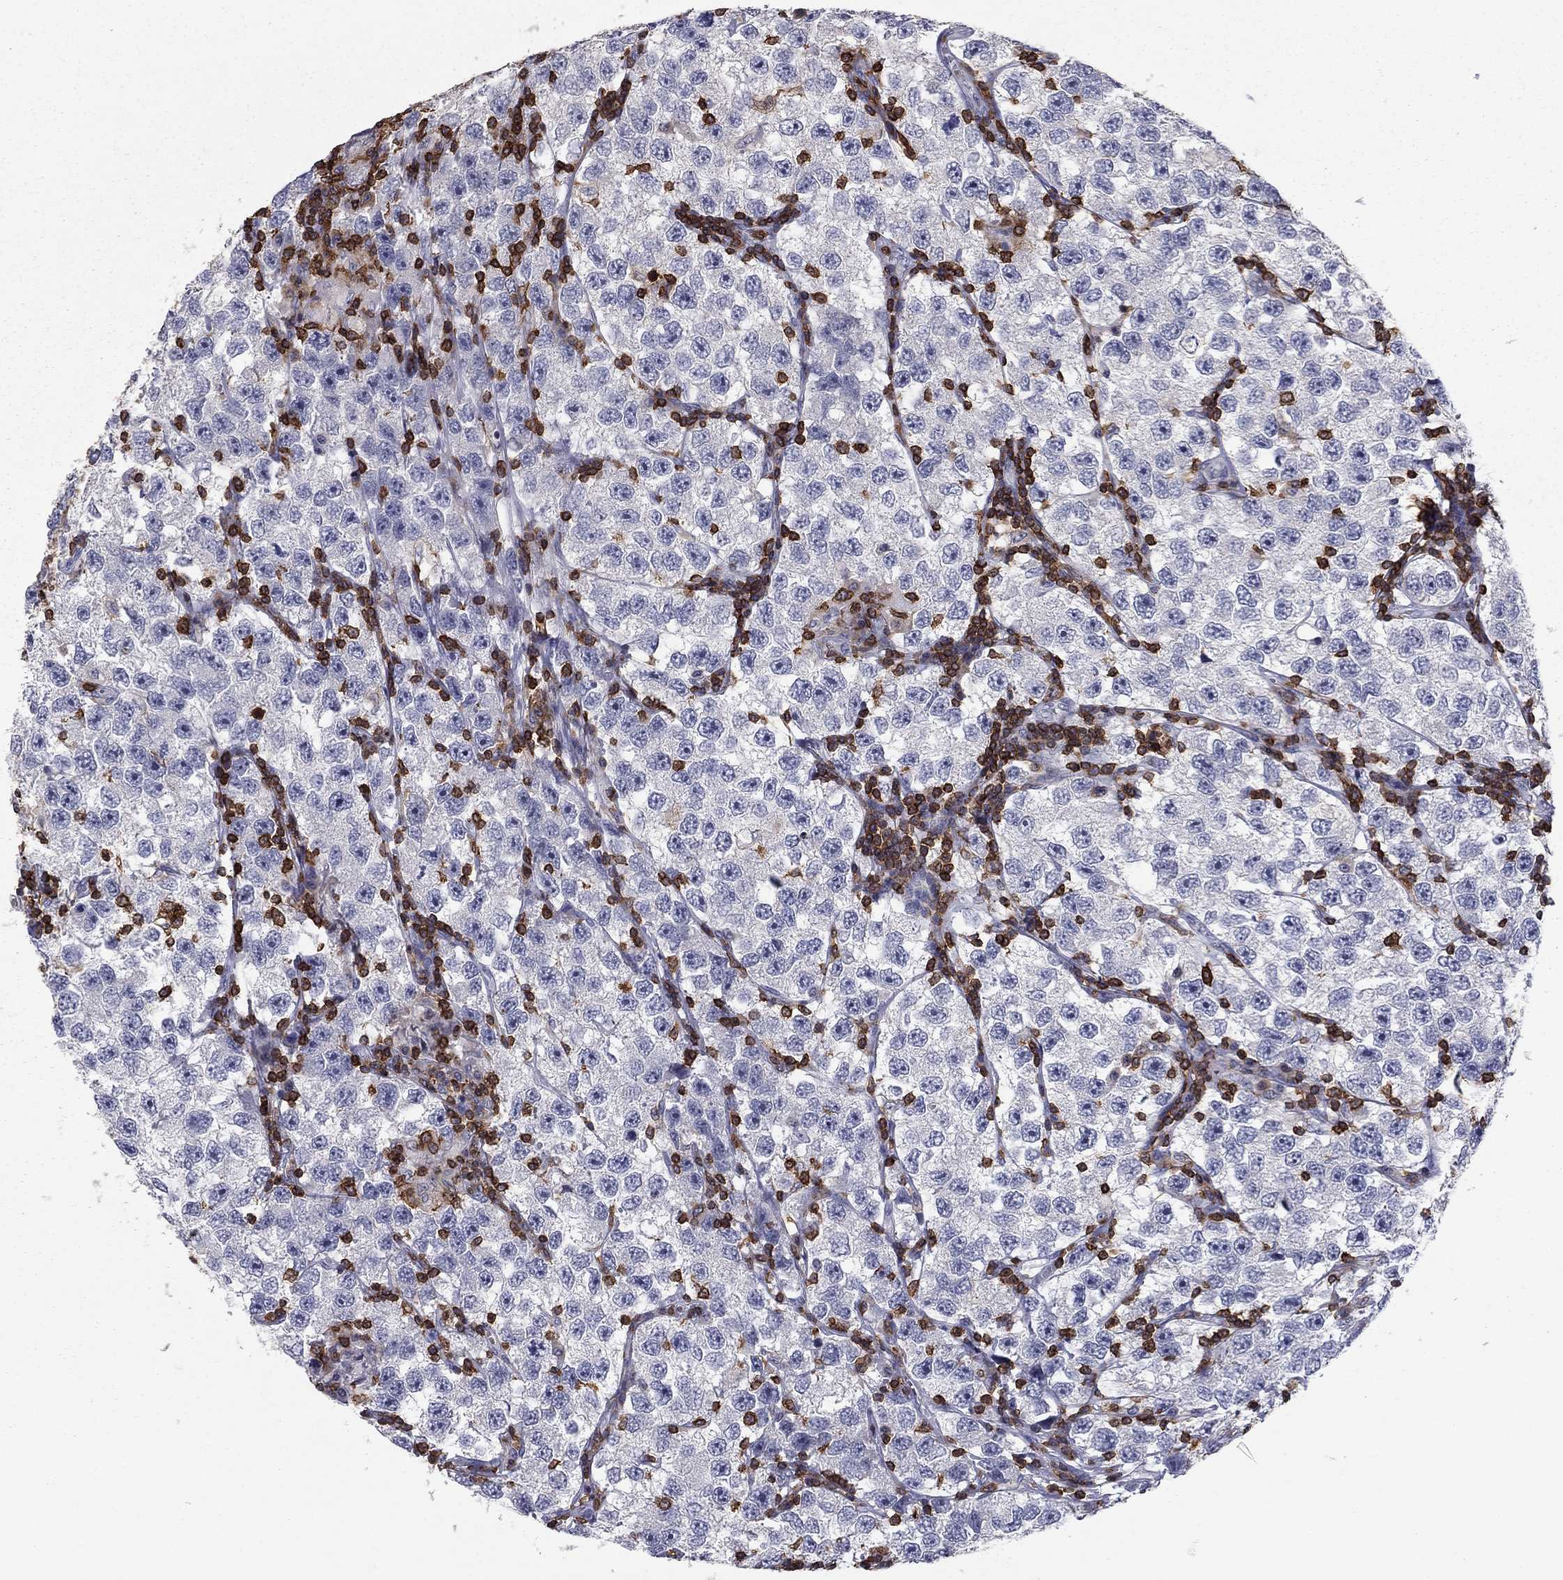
{"staining": {"intensity": "negative", "quantity": "none", "location": "none"}, "tissue": "testis cancer", "cell_type": "Tumor cells", "image_type": "cancer", "snomed": [{"axis": "morphology", "description": "Seminoma, NOS"}, {"axis": "topography", "description": "Testis"}], "caption": "This is an immunohistochemistry image of human testis cancer (seminoma). There is no expression in tumor cells.", "gene": "ARHGAP27", "patient": {"sex": "male", "age": 26}}